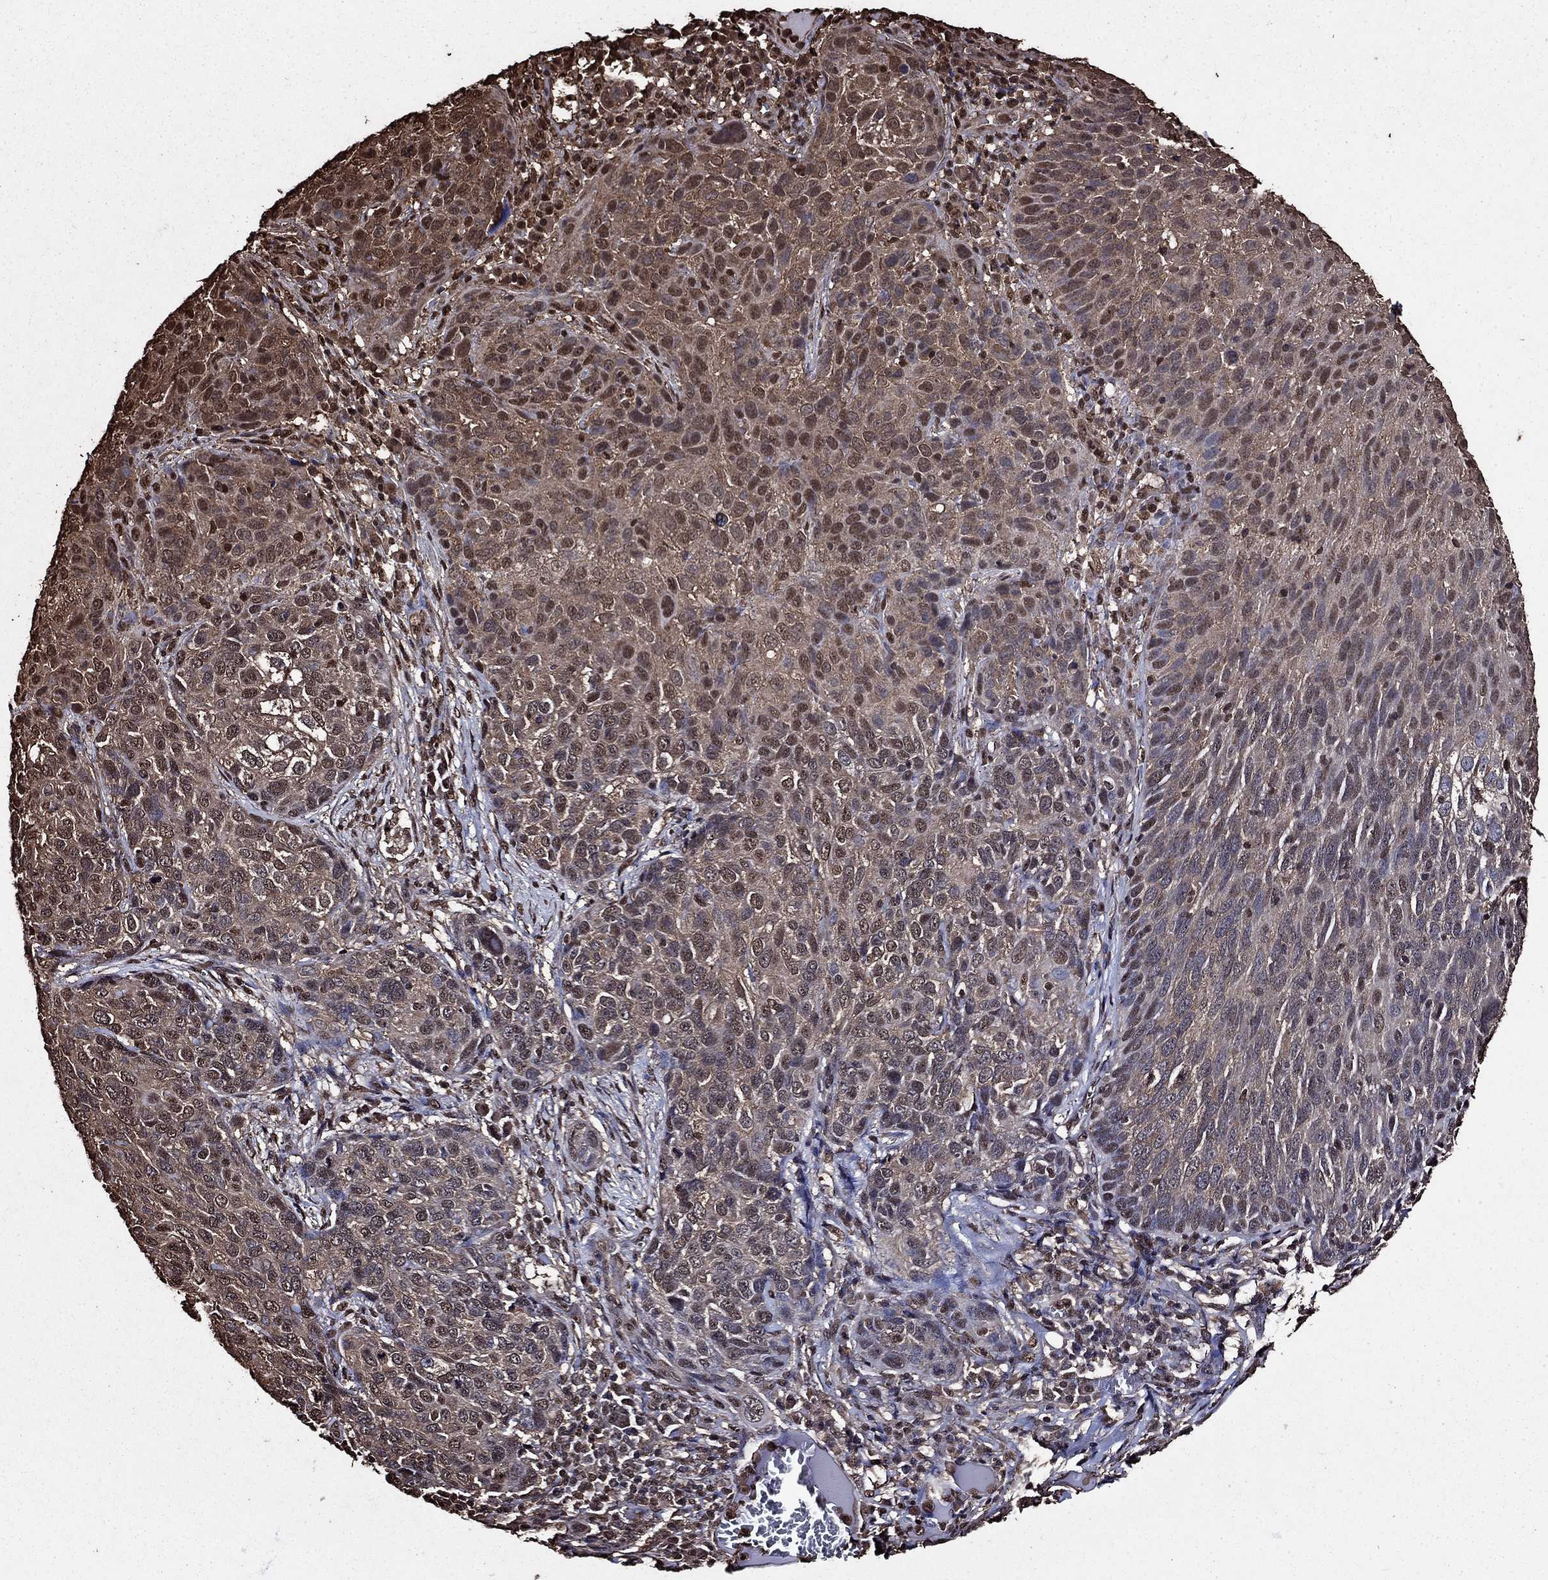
{"staining": {"intensity": "moderate", "quantity": "25%-75%", "location": "cytoplasmic/membranous,nuclear"}, "tissue": "skin cancer", "cell_type": "Tumor cells", "image_type": "cancer", "snomed": [{"axis": "morphology", "description": "Squamous cell carcinoma, NOS"}, {"axis": "topography", "description": "Skin"}], "caption": "Immunohistochemistry staining of squamous cell carcinoma (skin), which displays medium levels of moderate cytoplasmic/membranous and nuclear positivity in approximately 25%-75% of tumor cells indicating moderate cytoplasmic/membranous and nuclear protein positivity. The staining was performed using DAB (3,3'-diaminobenzidine) (brown) for protein detection and nuclei were counterstained in hematoxylin (blue).", "gene": "GAPDH", "patient": {"sex": "male", "age": 92}}